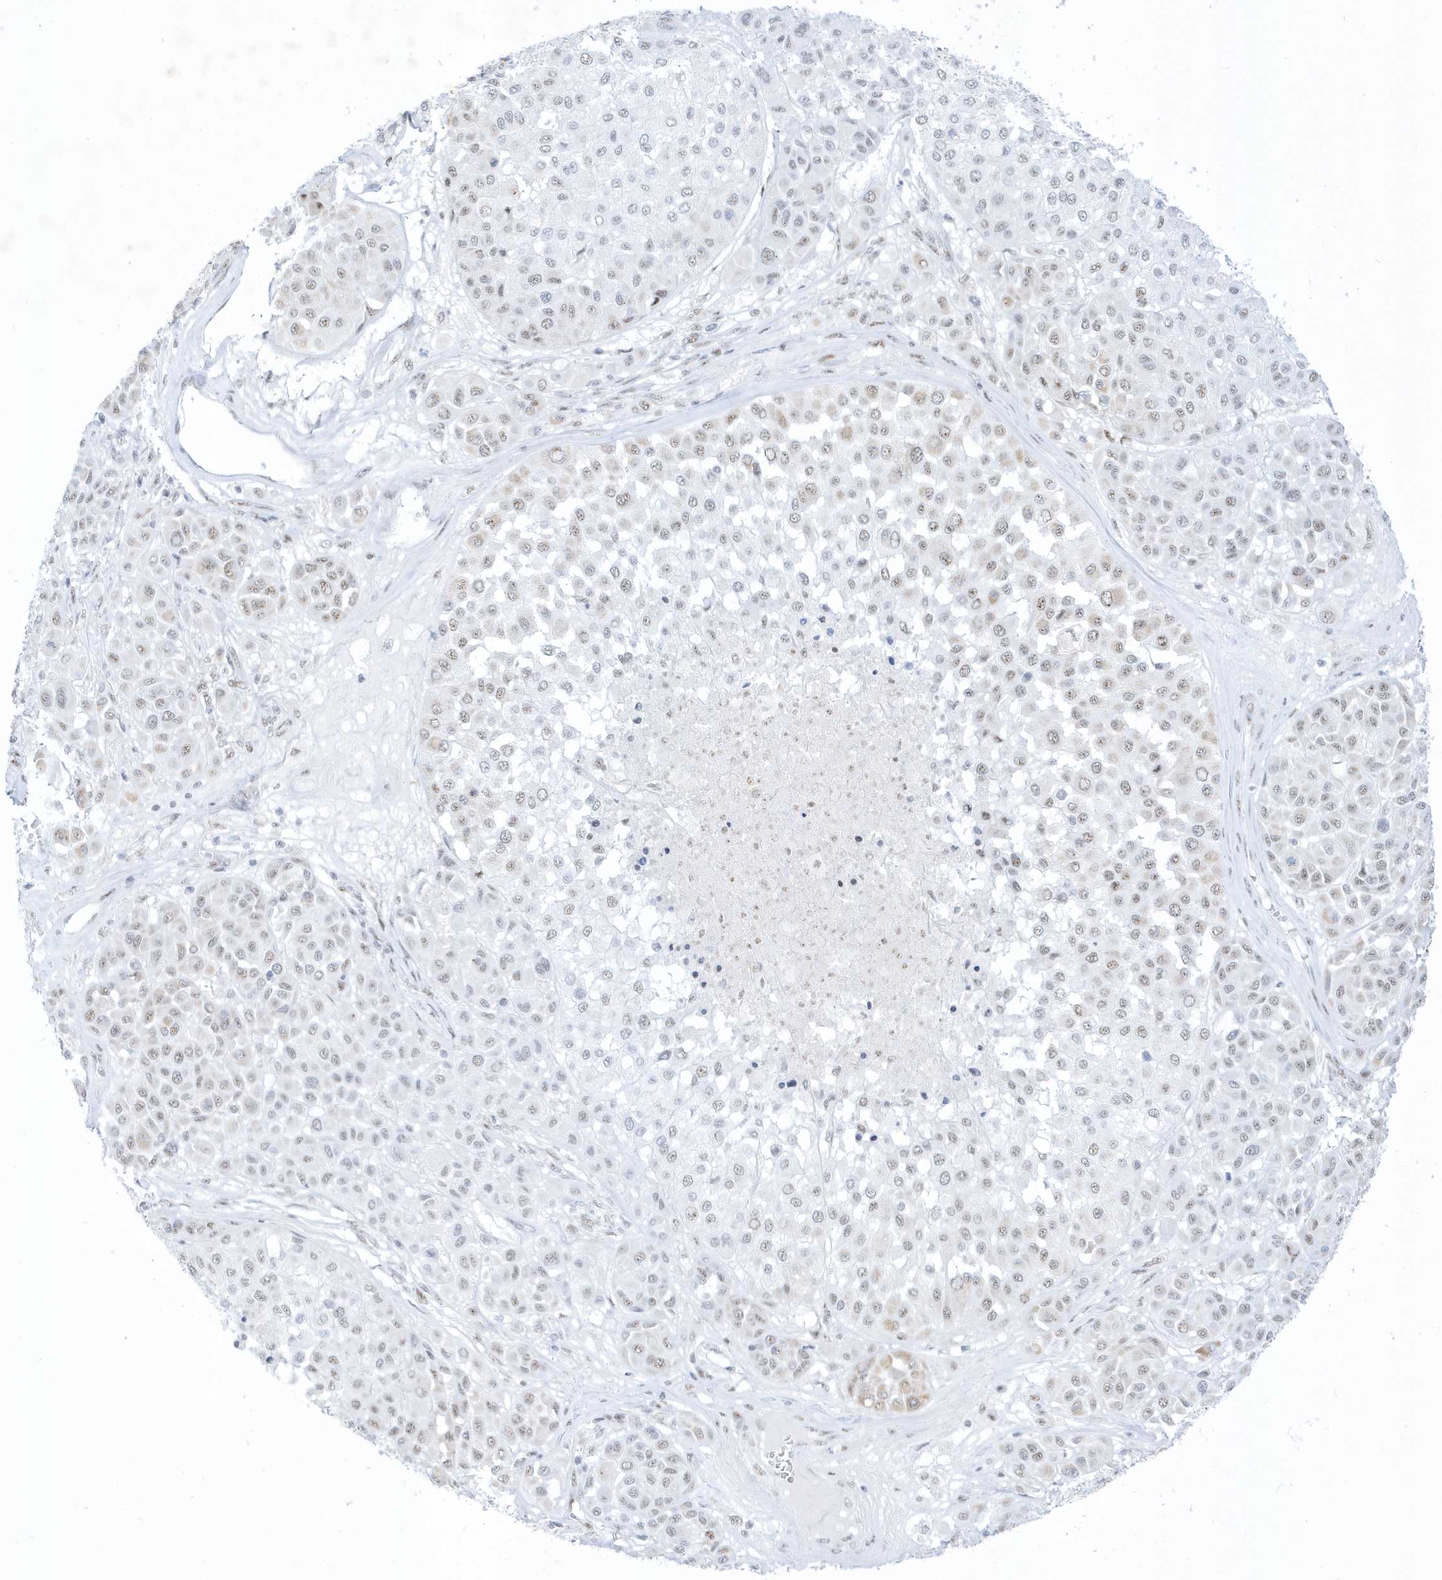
{"staining": {"intensity": "weak", "quantity": "<25%", "location": "nuclear"}, "tissue": "melanoma", "cell_type": "Tumor cells", "image_type": "cancer", "snomed": [{"axis": "morphology", "description": "Malignant melanoma, Metastatic site"}, {"axis": "topography", "description": "Soft tissue"}], "caption": "Immunohistochemistry (IHC) micrograph of neoplastic tissue: human malignant melanoma (metastatic site) stained with DAB shows no significant protein staining in tumor cells.", "gene": "PLEKHN1", "patient": {"sex": "male", "age": 41}}